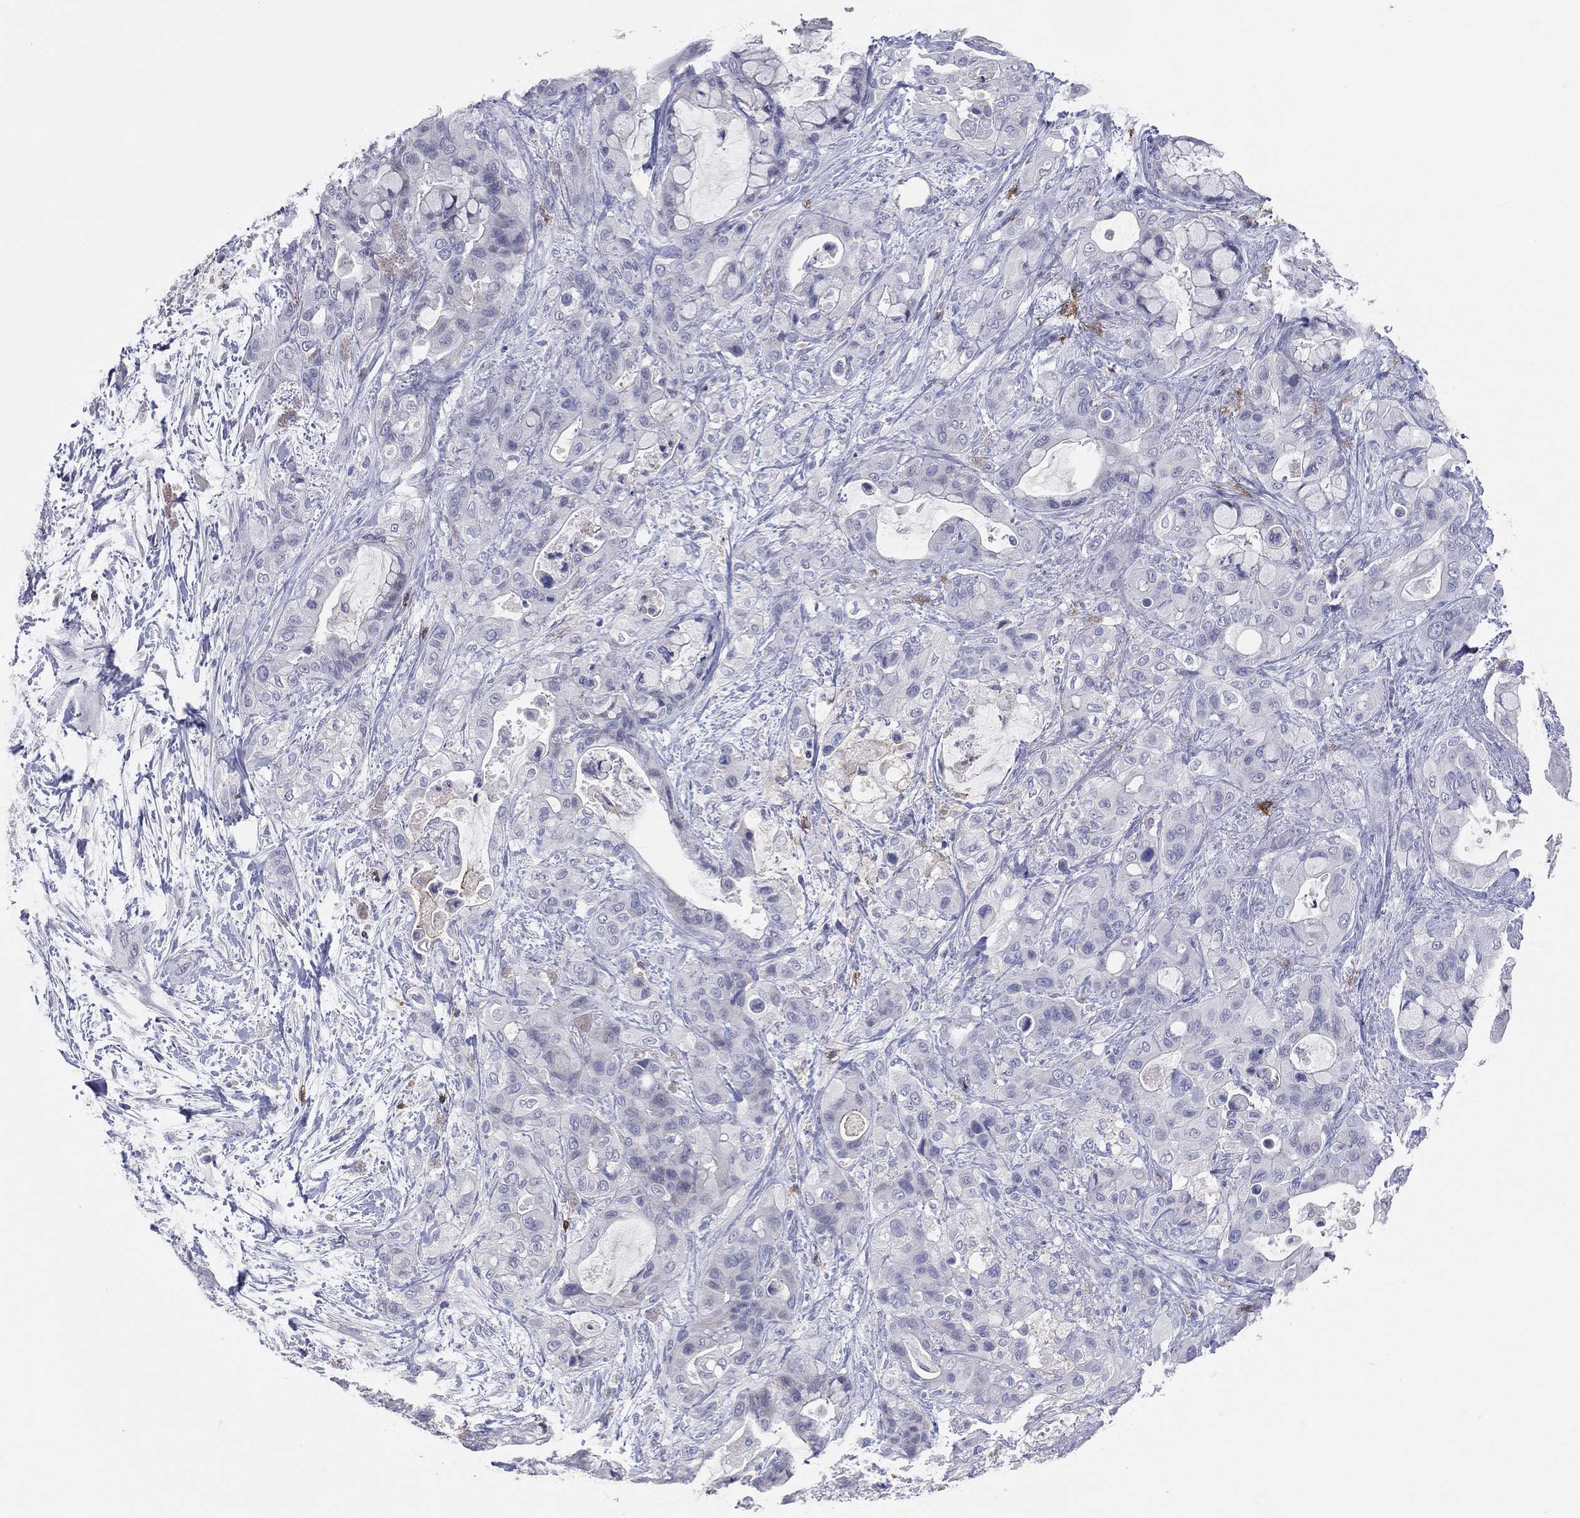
{"staining": {"intensity": "negative", "quantity": "none", "location": "none"}, "tissue": "pancreatic cancer", "cell_type": "Tumor cells", "image_type": "cancer", "snomed": [{"axis": "morphology", "description": "Adenocarcinoma, NOS"}, {"axis": "topography", "description": "Pancreas"}], "caption": "This histopathology image is of pancreatic adenocarcinoma stained with immunohistochemistry (IHC) to label a protein in brown with the nuclei are counter-stained blue. There is no expression in tumor cells.", "gene": "LAT", "patient": {"sex": "male", "age": 71}}